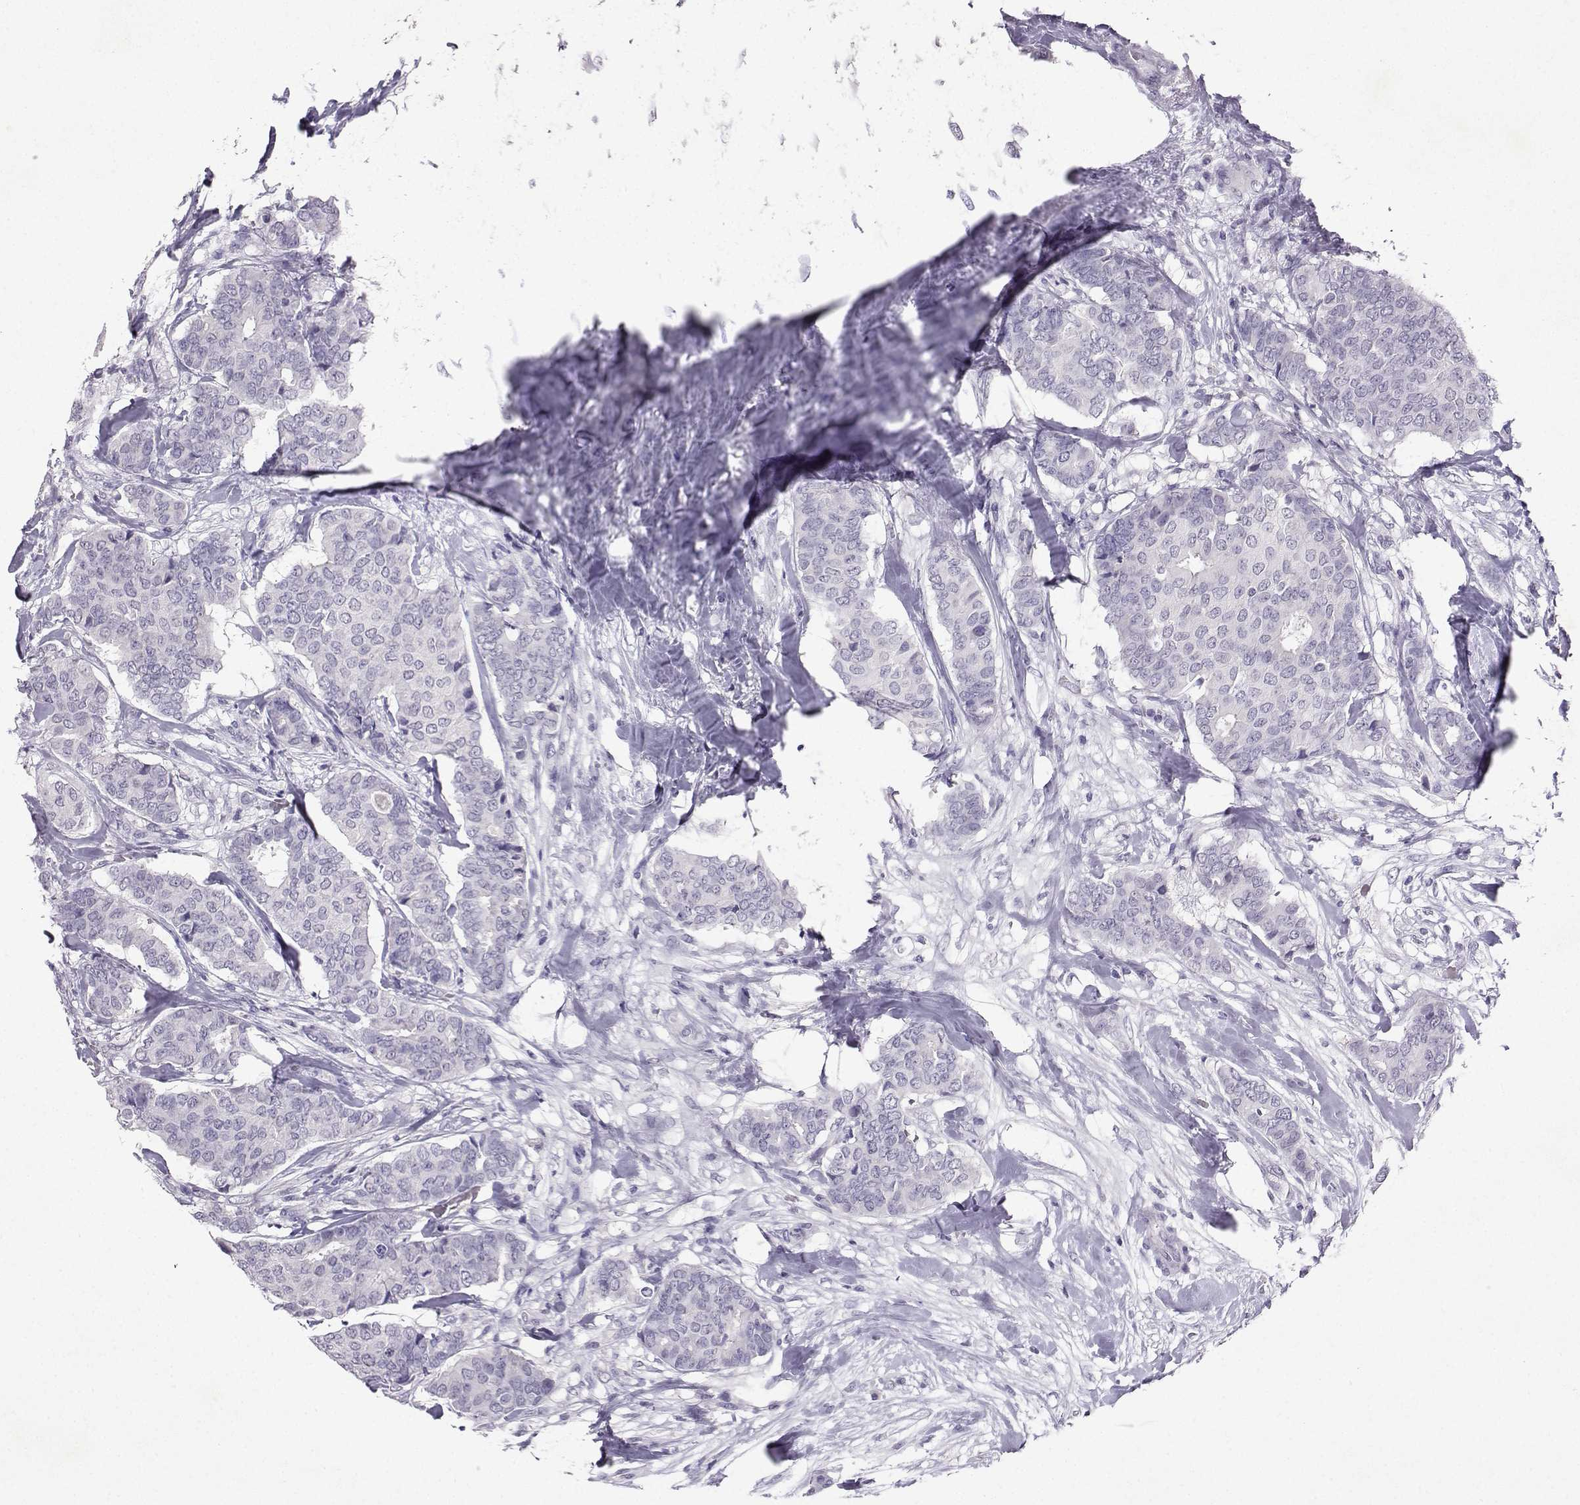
{"staining": {"intensity": "negative", "quantity": "none", "location": "none"}, "tissue": "breast cancer", "cell_type": "Tumor cells", "image_type": "cancer", "snomed": [{"axis": "morphology", "description": "Duct carcinoma"}, {"axis": "topography", "description": "Breast"}], "caption": "Immunohistochemistry histopathology image of human breast cancer stained for a protein (brown), which demonstrates no staining in tumor cells.", "gene": "TBR1", "patient": {"sex": "female", "age": 75}}